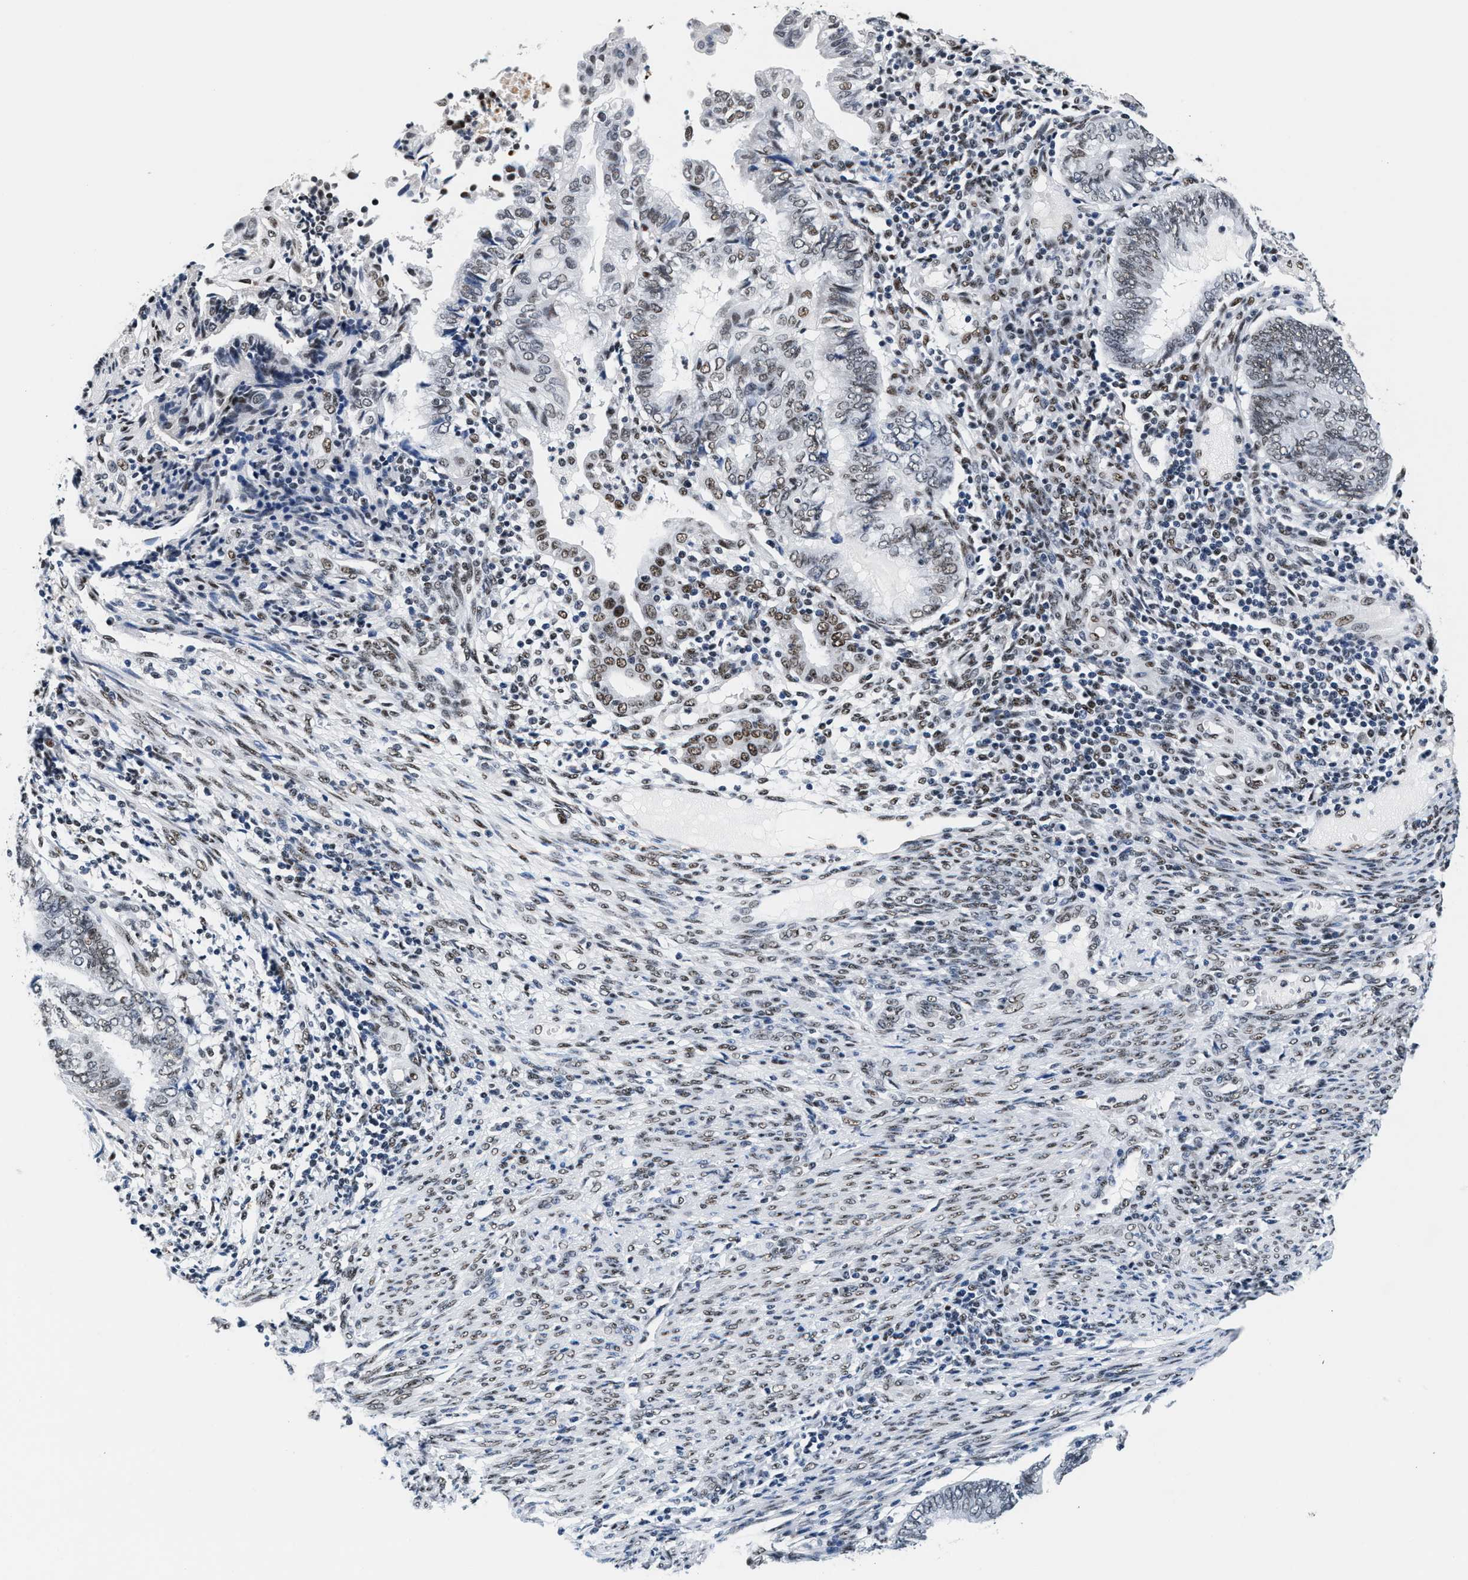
{"staining": {"intensity": "moderate", "quantity": "<25%", "location": "nuclear"}, "tissue": "endometrial cancer", "cell_type": "Tumor cells", "image_type": "cancer", "snomed": [{"axis": "morphology", "description": "Adenocarcinoma, NOS"}, {"axis": "topography", "description": "Uterus"}, {"axis": "topography", "description": "Endometrium"}], "caption": "Immunohistochemical staining of human endometrial adenocarcinoma displays low levels of moderate nuclear protein positivity in approximately <25% of tumor cells.", "gene": "RAD50", "patient": {"sex": "female", "age": 70}}